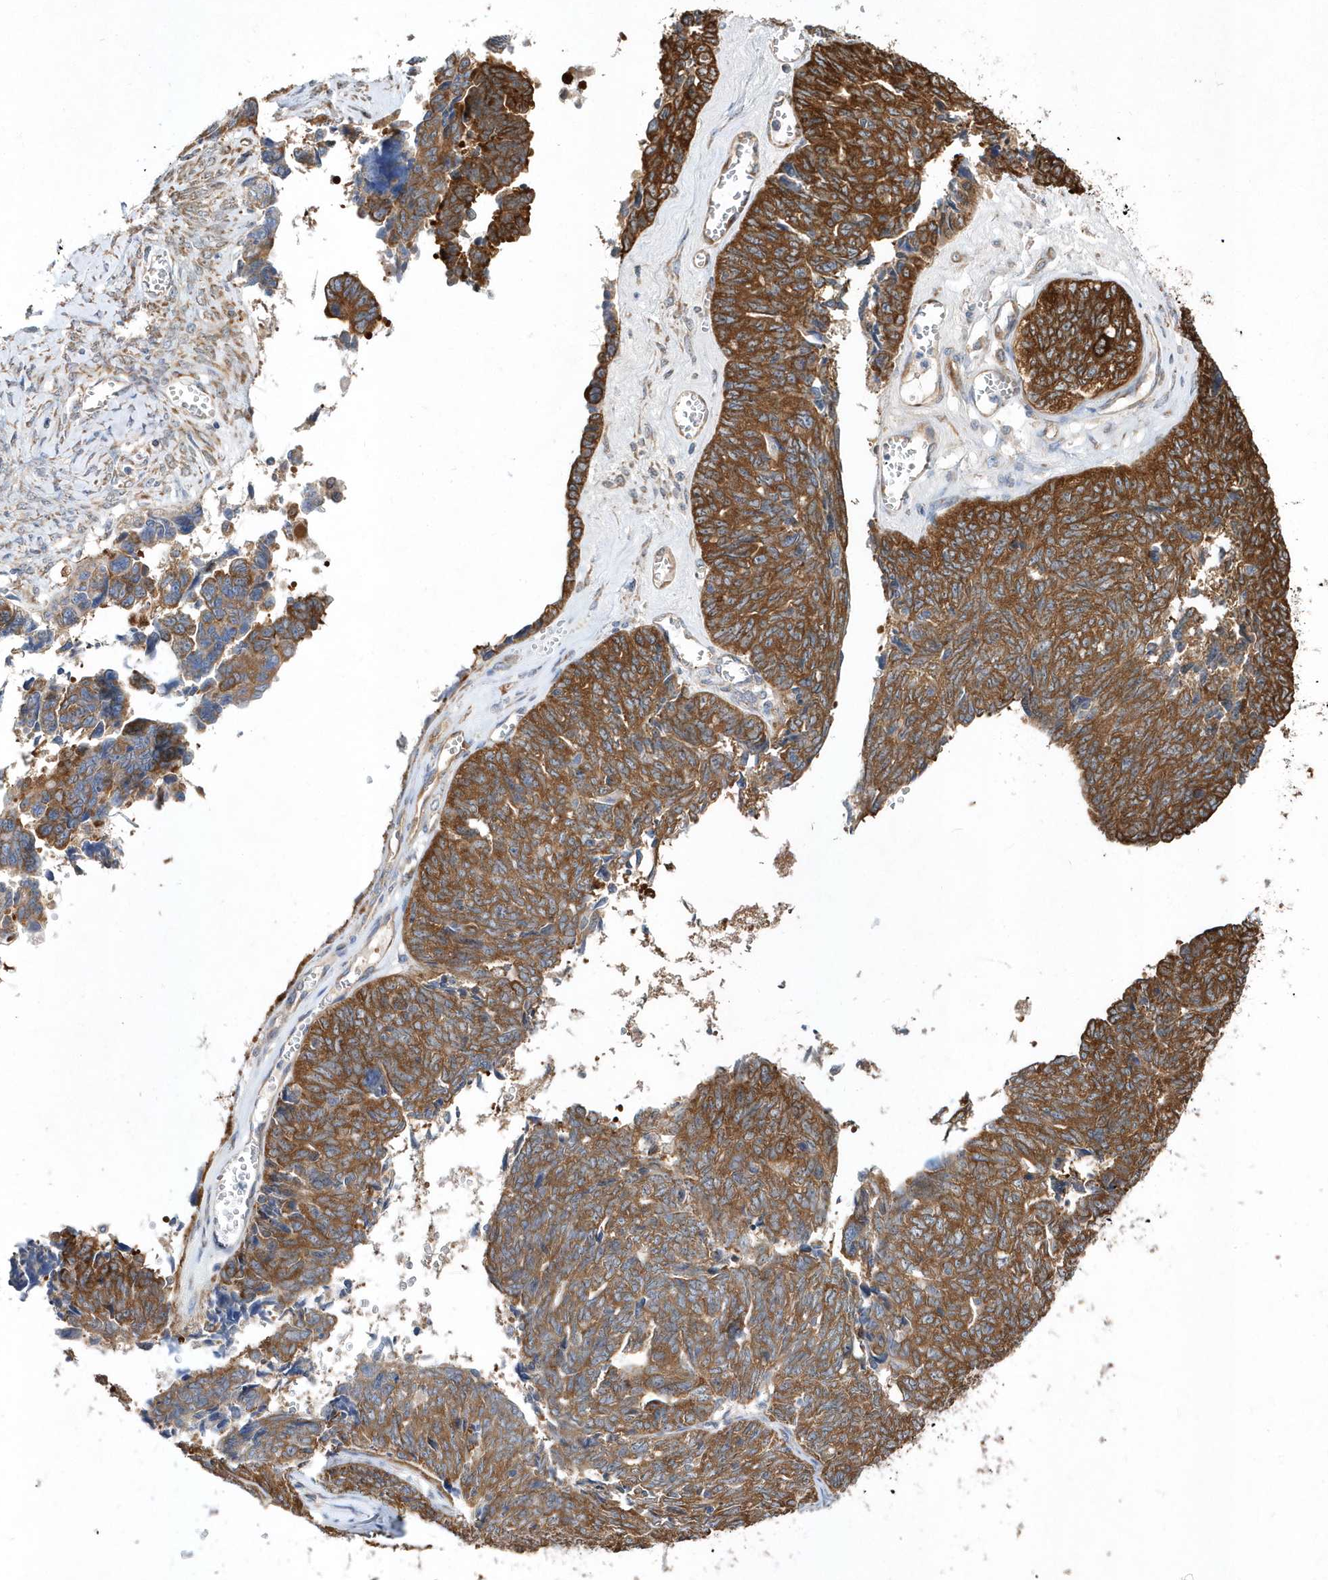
{"staining": {"intensity": "strong", "quantity": ">75%", "location": "cytoplasmic/membranous"}, "tissue": "ovarian cancer", "cell_type": "Tumor cells", "image_type": "cancer", "snomed": [{"axis": "morphology", "description": "Cystadenocarcinoma, serous, NOS"}, {"axis": "topography", "description": "Ovary"}], "caption": "Protein expression analysis of human ovarian cancer reveals strong cytoplasmic/membranous positivity in about >75% of tumor cells.", "gene": "JKAMP", "patient": {"sex": "female", "age": 79}}